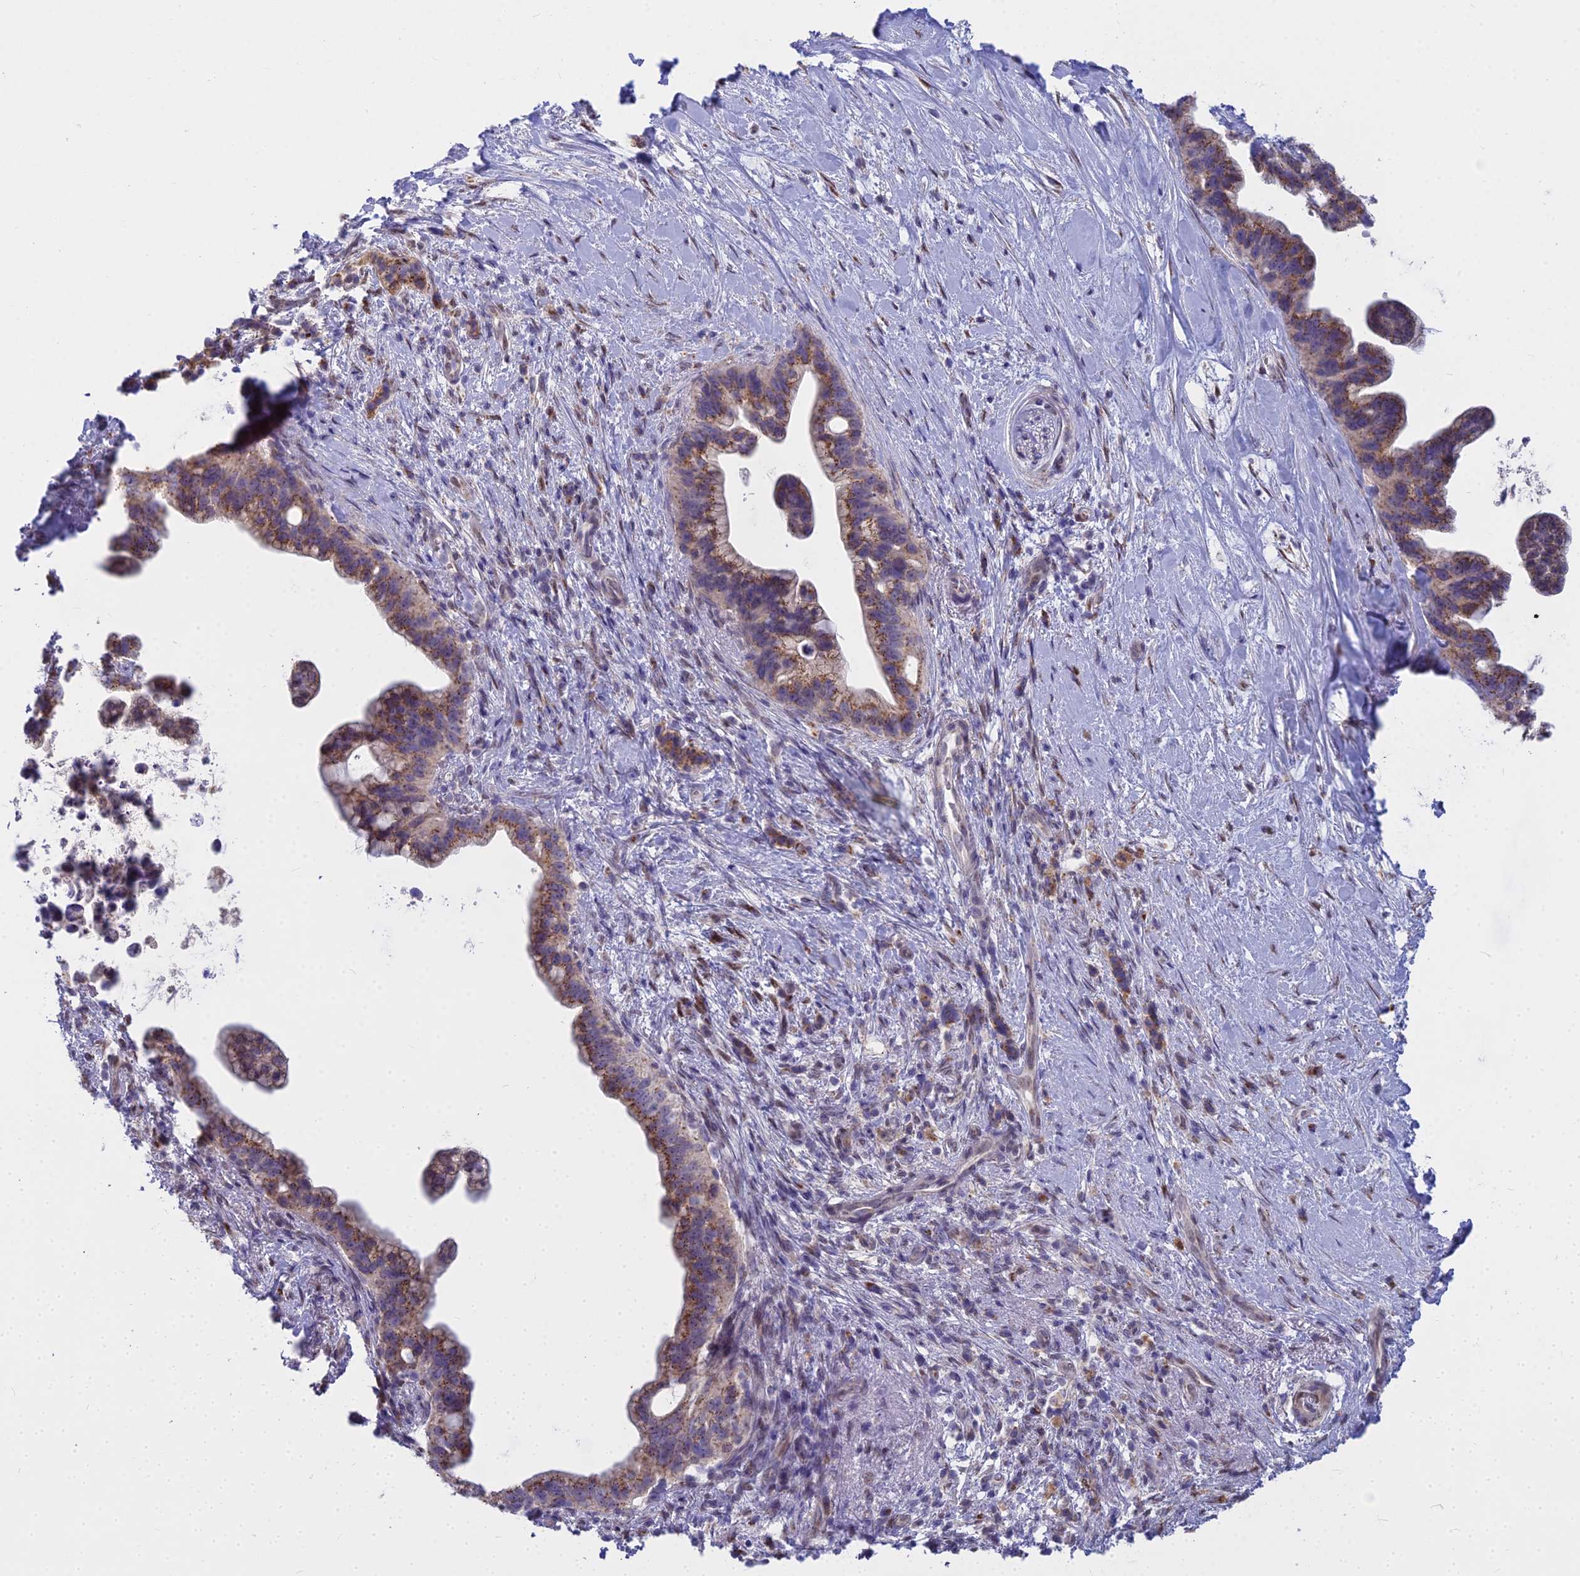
{"staining": {"intensity": "moderate", "quantity": ">75%", "location": "cytoplasmic/membranous"}, "tissue": "pancreatic cancer", "cell_type": "Tumor cells", "image_type": "cancer", "snomed": [{"axis": "morphology", "description": "Adenocarcinoma, NOS"}, {"axis": "topography", "description": "Pancreas"}], "caption": "A histopathology image of human pancreatic adenocarcinoma stained for a protein reveals moderate cytoplasmic/membranous brown staining in tumor cells.", "gene": "WDPCP", "patient": {"sex": "female", "age": 83}}